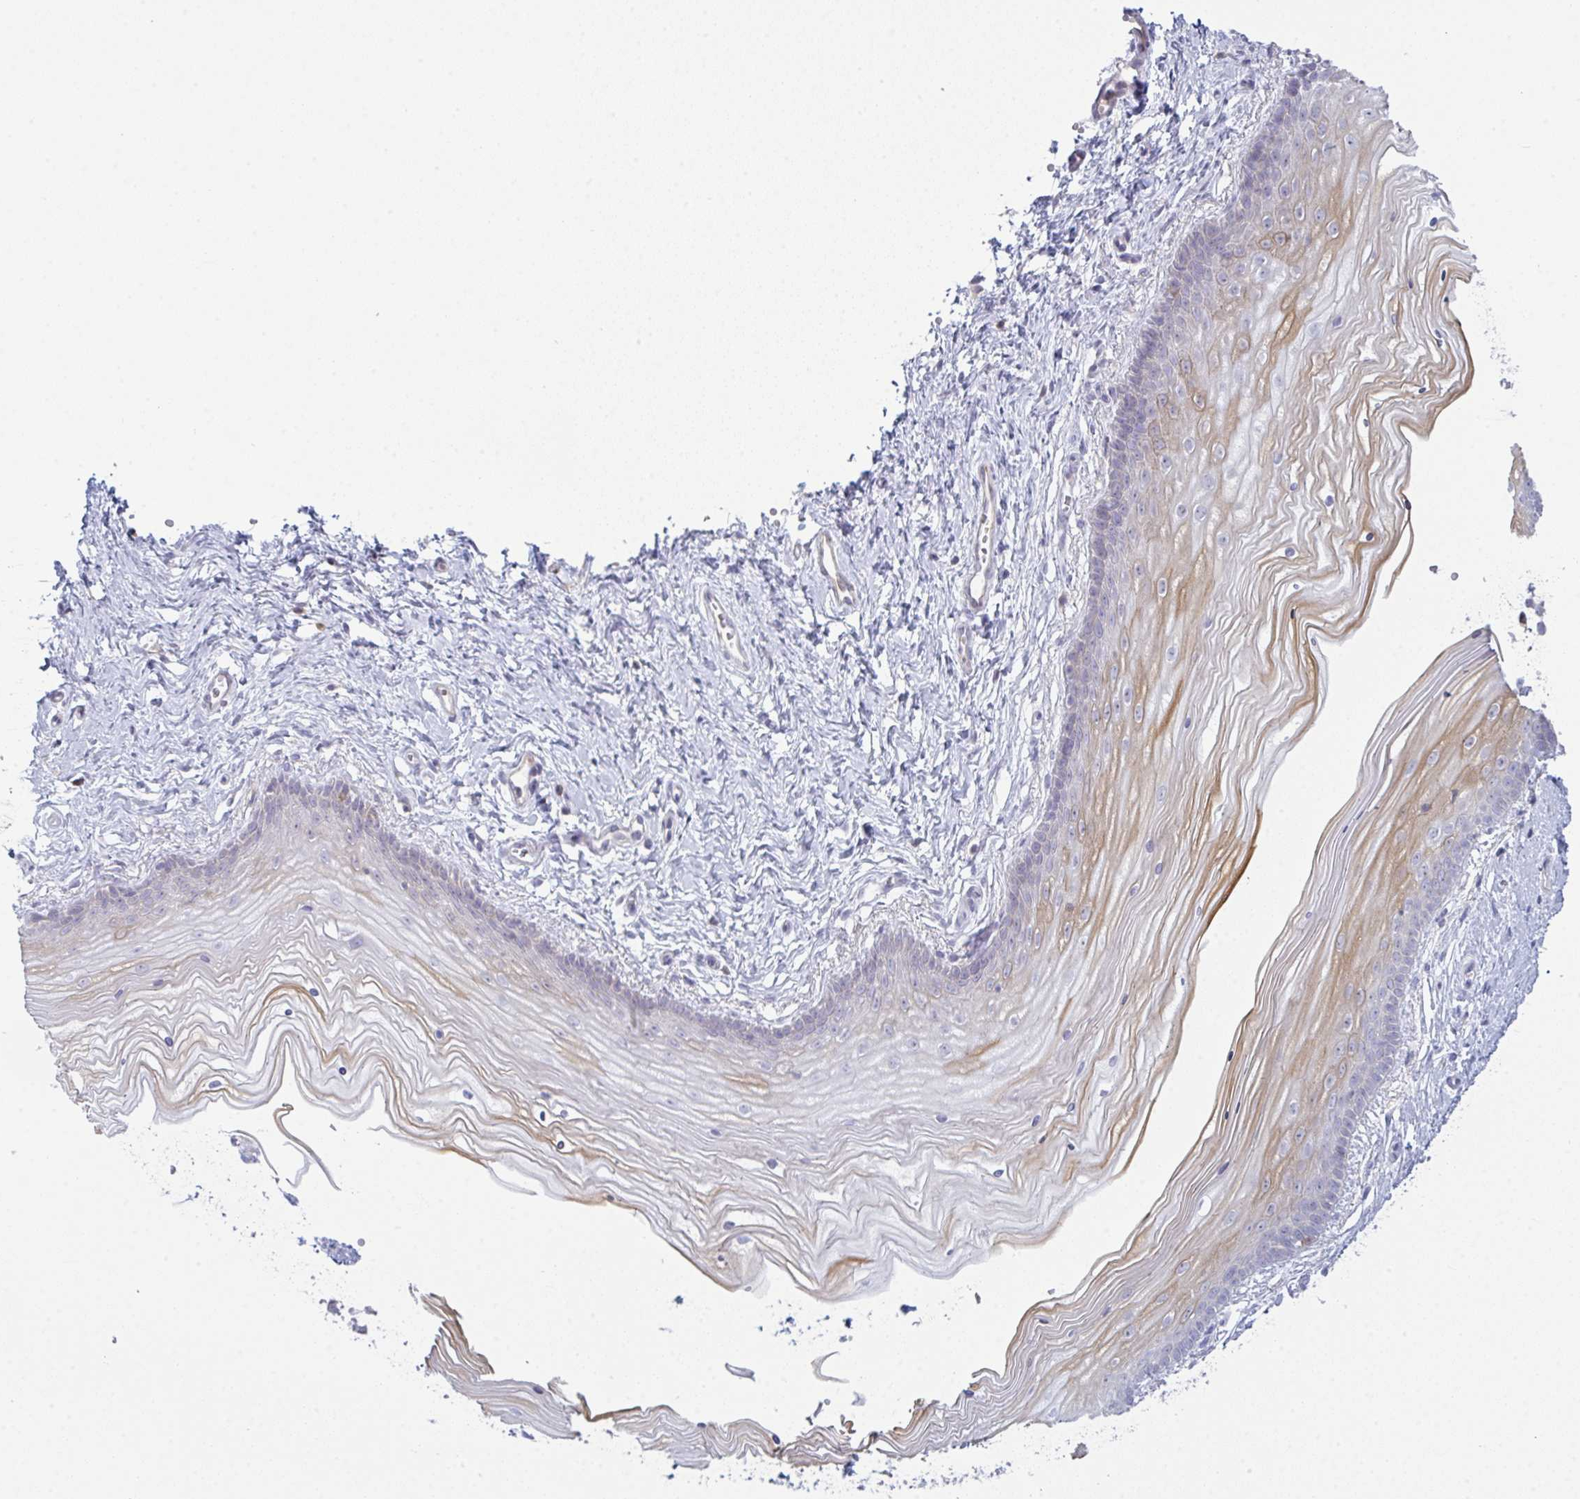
{"staining": {"intensity": "weak", "quantity": "<25%", "location": "cytoplasmic/membranous"}, "tissue": "vagina", "cell_type": "Squamous epithelial cells", "image_type": "normal", "snomed": [{"axis": "morphology", "description": "Normal tissue, NOS"}, {"axis": "topography", "description": "Vagina"}], "caption": "Protein analysis of benign vagina demonstrates no significant staining in squamous epithelial cells.", "gene": "CD80", "patient": {"sex": "female", "age": 38}}